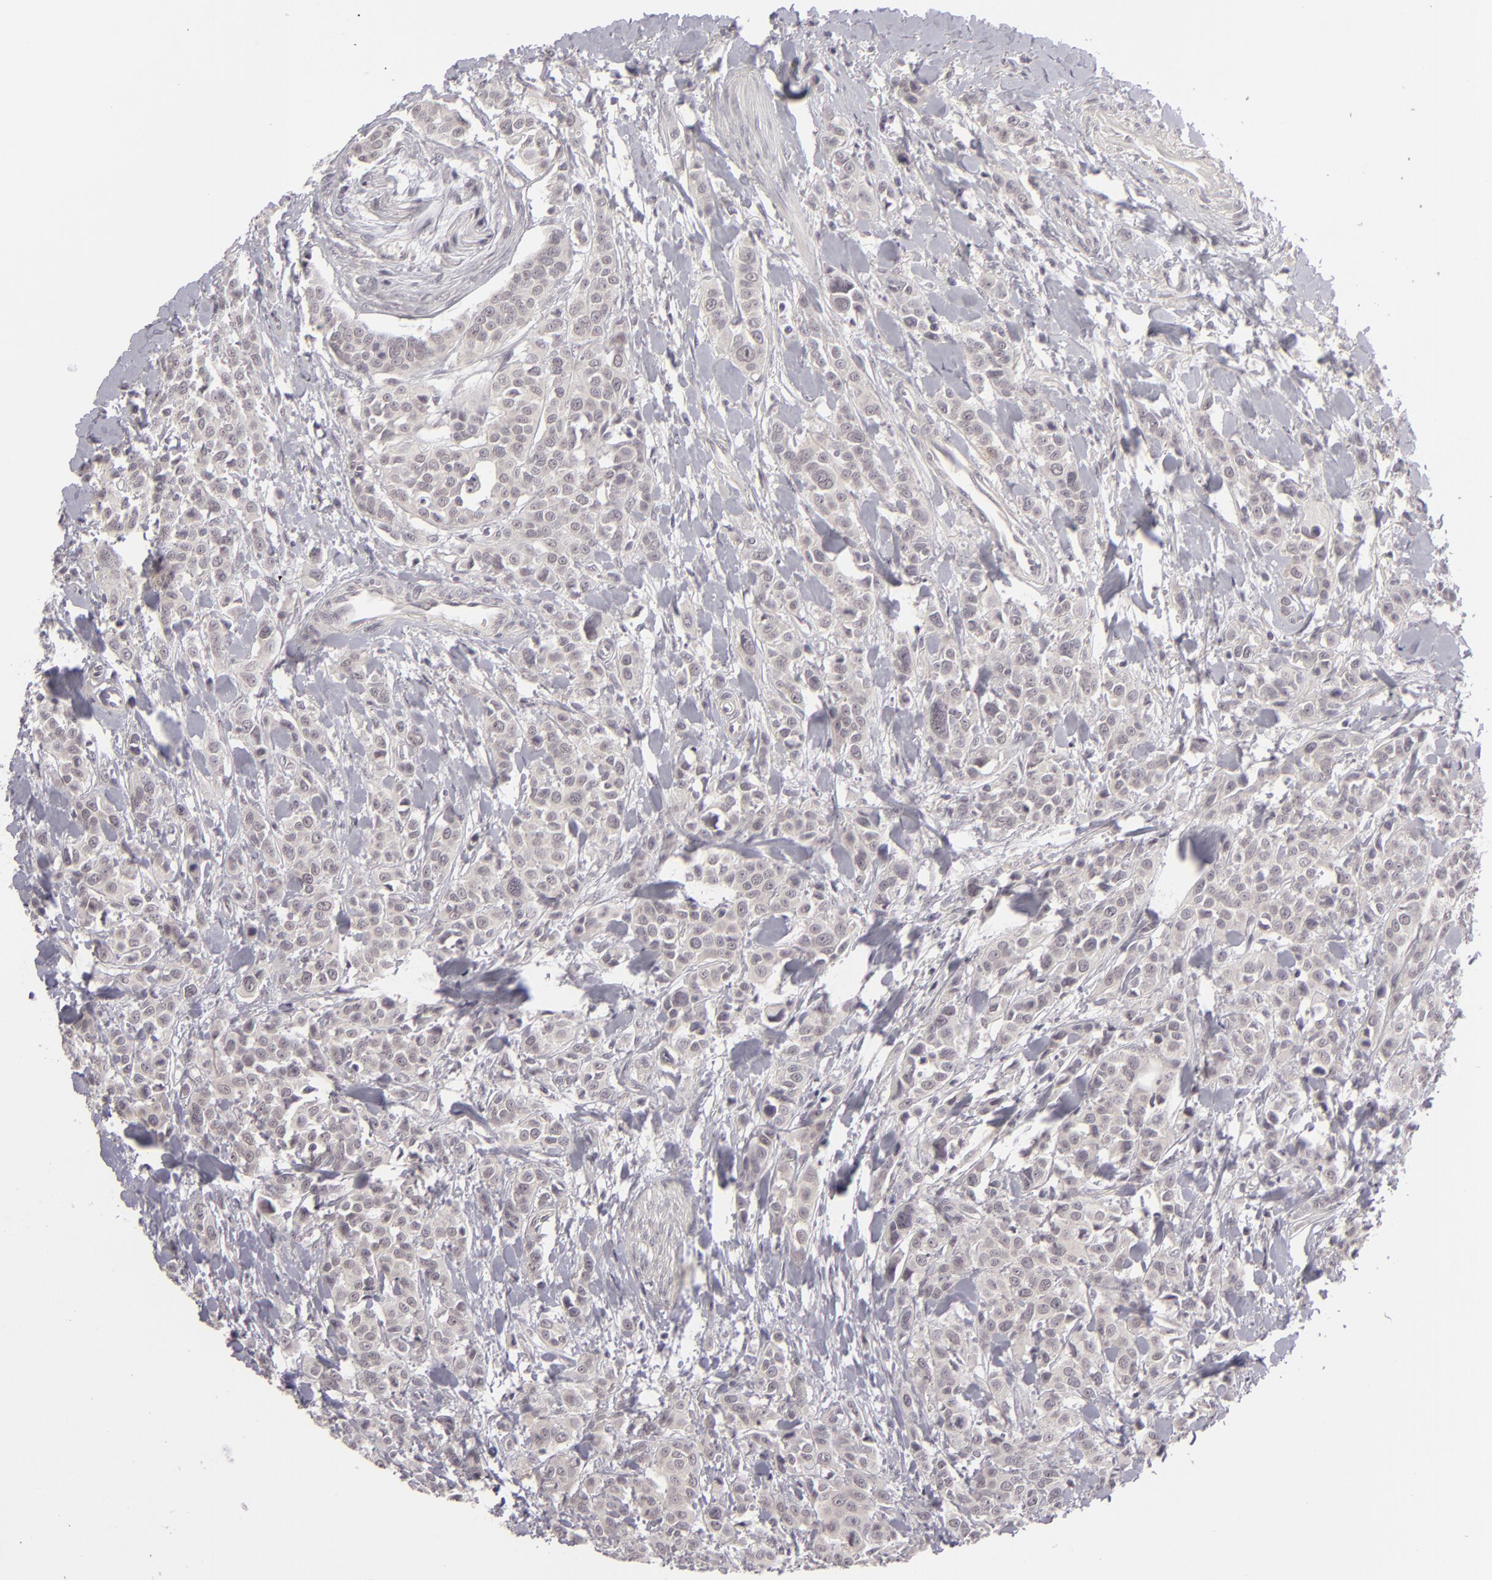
{"staining": {"intensity": "negative", "quantity": "none", "location": "none"}, "tissue": "urothelial cancer", "cell_type": "Tumor cells", "image_type": "cancer", "snomed": [{"axis": "morphology", "description": "Urothelial carcinoma, High grade"}, {"axis": "topography", "description": "Urinary bladder"}], "caption": "Immunohistochemistry (IHC) of urothelial cancer reveals no staining in tumor cells.", "gene": "DLG3", "patient": {"sex": "male", "age": 56}}